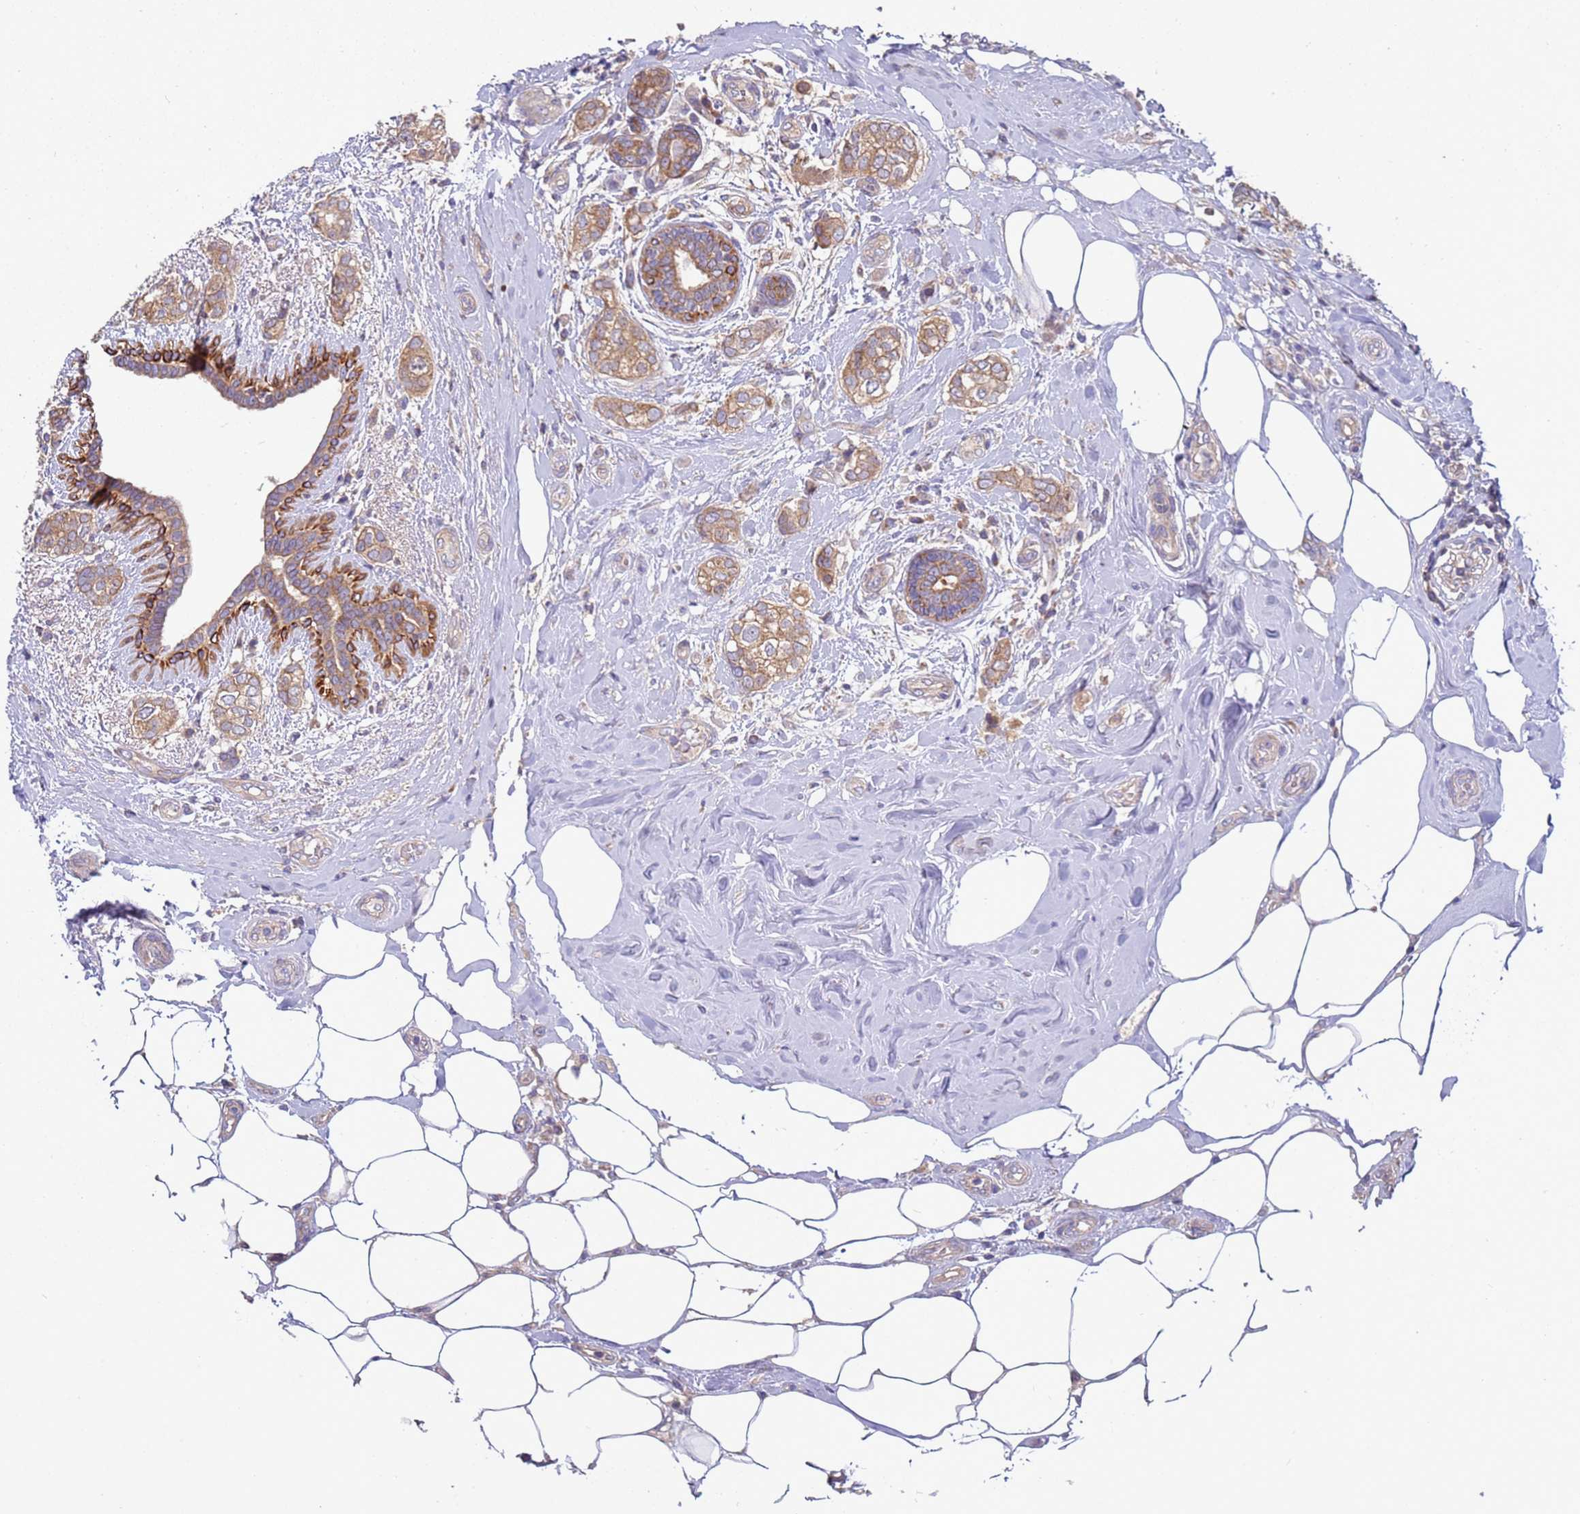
{"staining": {"intensity": "moderate", "quantity": ">75%", "location": "cytoplasmic/membranous"}, "tissue": "breast cancer", "cell_type": "Tumor cells", "image_type": "cancer", "snomed": [{"axis": "morphology", "description": "Duct carcinoma"}, {"axis": "topography", "description": "Breast"}], "caption": "Immunohistochemical staining of human breast infiltrating ductal carcinoma demonstrates medium levels of moderate cytoplasmic/membranous protein expression in approximately >75% of tumor cells. (DAB (3,3'-diaminobenzidine) = brown stain, brightfield microscopy at high magnification).", "gene": "UQCRQ", "patient": {"sex": "female", "age": 73}}